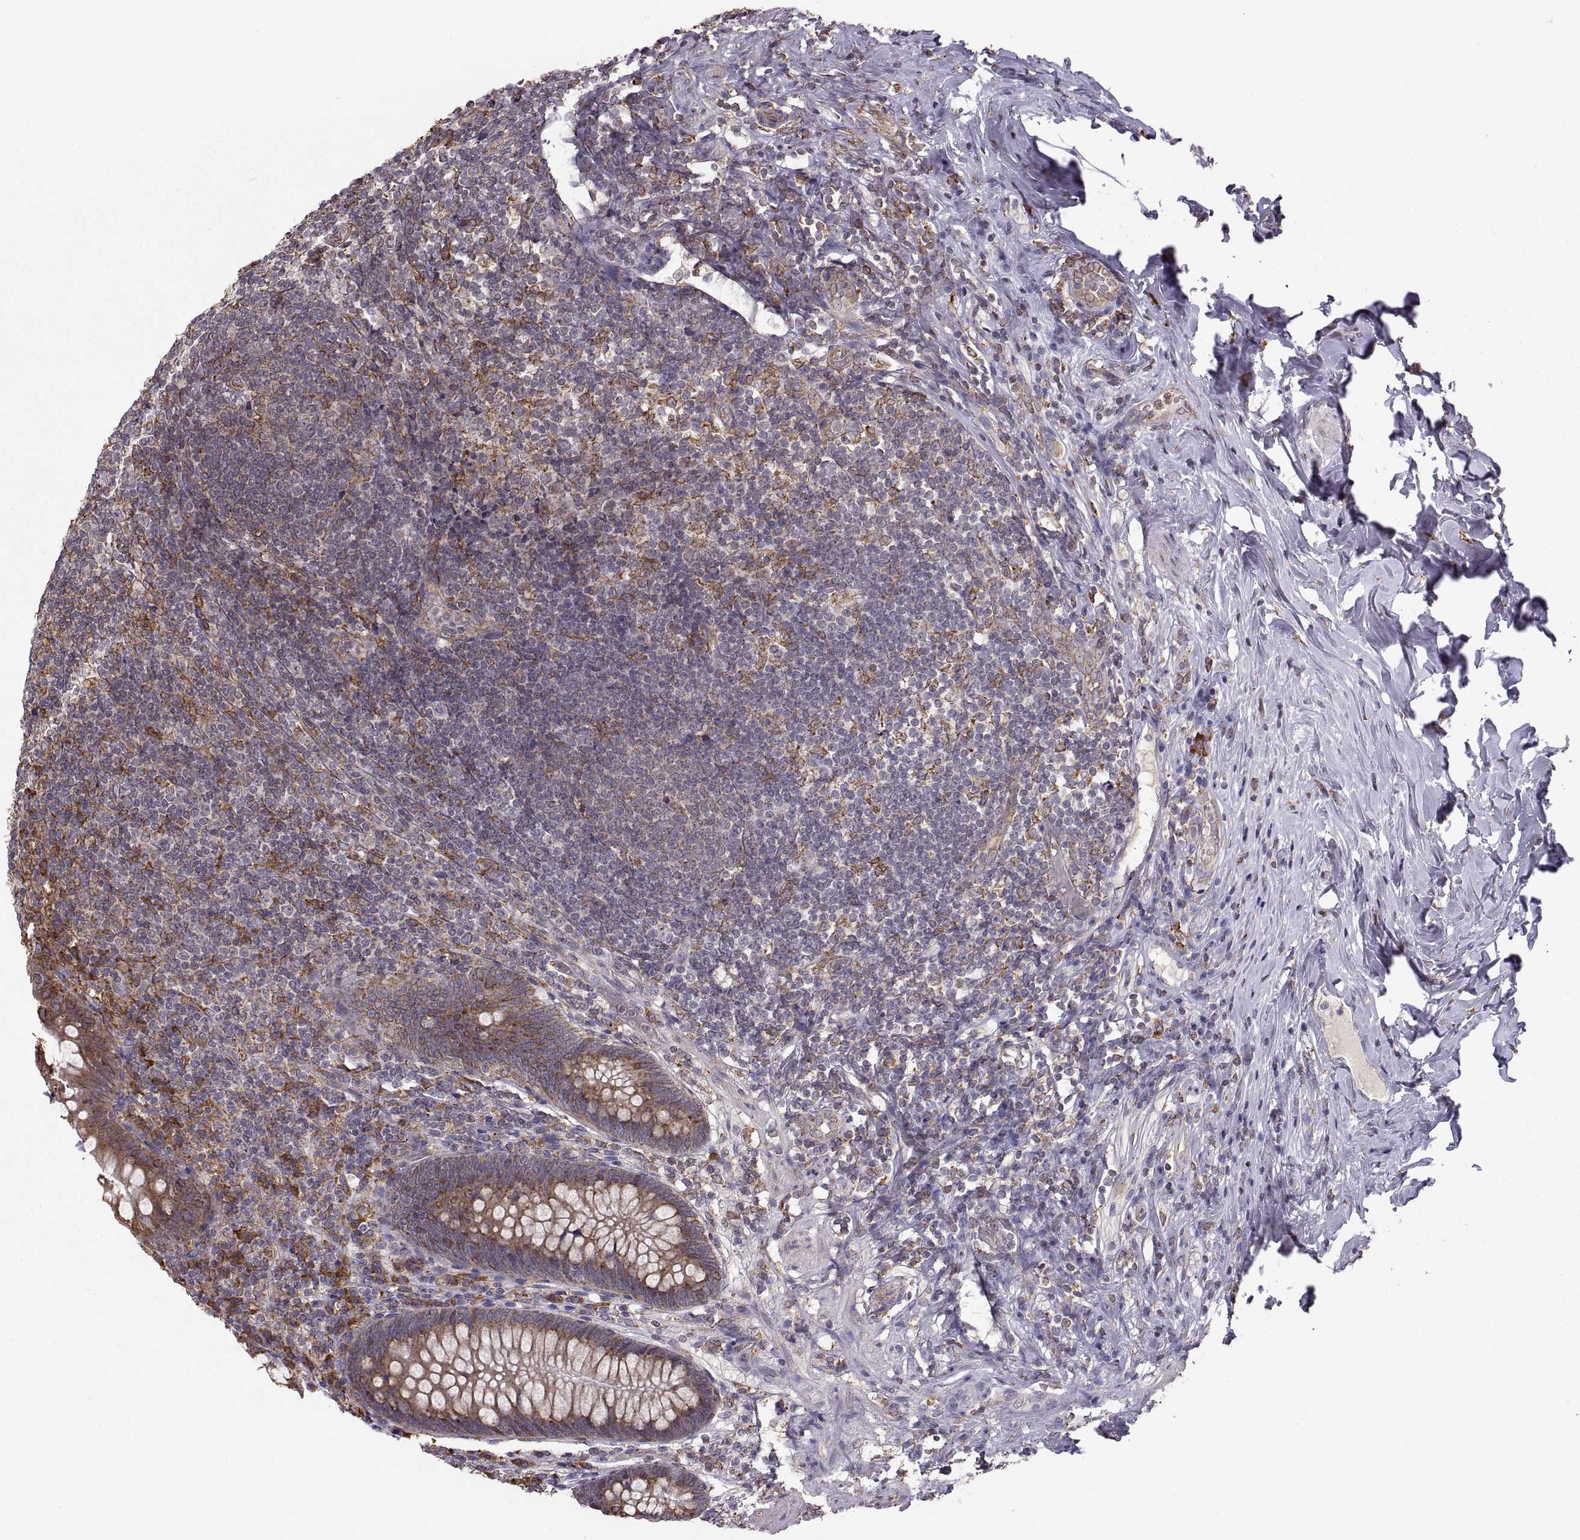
{"staining": {"intensity": "moderate", "quantity": ">75%", "location": "cytoplasmic/membranous"}, "tissue": "appendix", "cell_type": "Glandular cells", "image_type": "normal", "snomed": [{"axis": "morphology", "description": "Normal tissue, NOS"}, {"axis": "topography", "description": "Appendix"}], "caption": "Brown immunohistochemical staining in benign appendix shows moderate cytoplasmic/membranous staining in about >75% of glandular cells. (DAB IHC with brightfield microscopy, high magnification).", "gene": "PDIA3", "patient": {"sex": "male", "age": 47}}